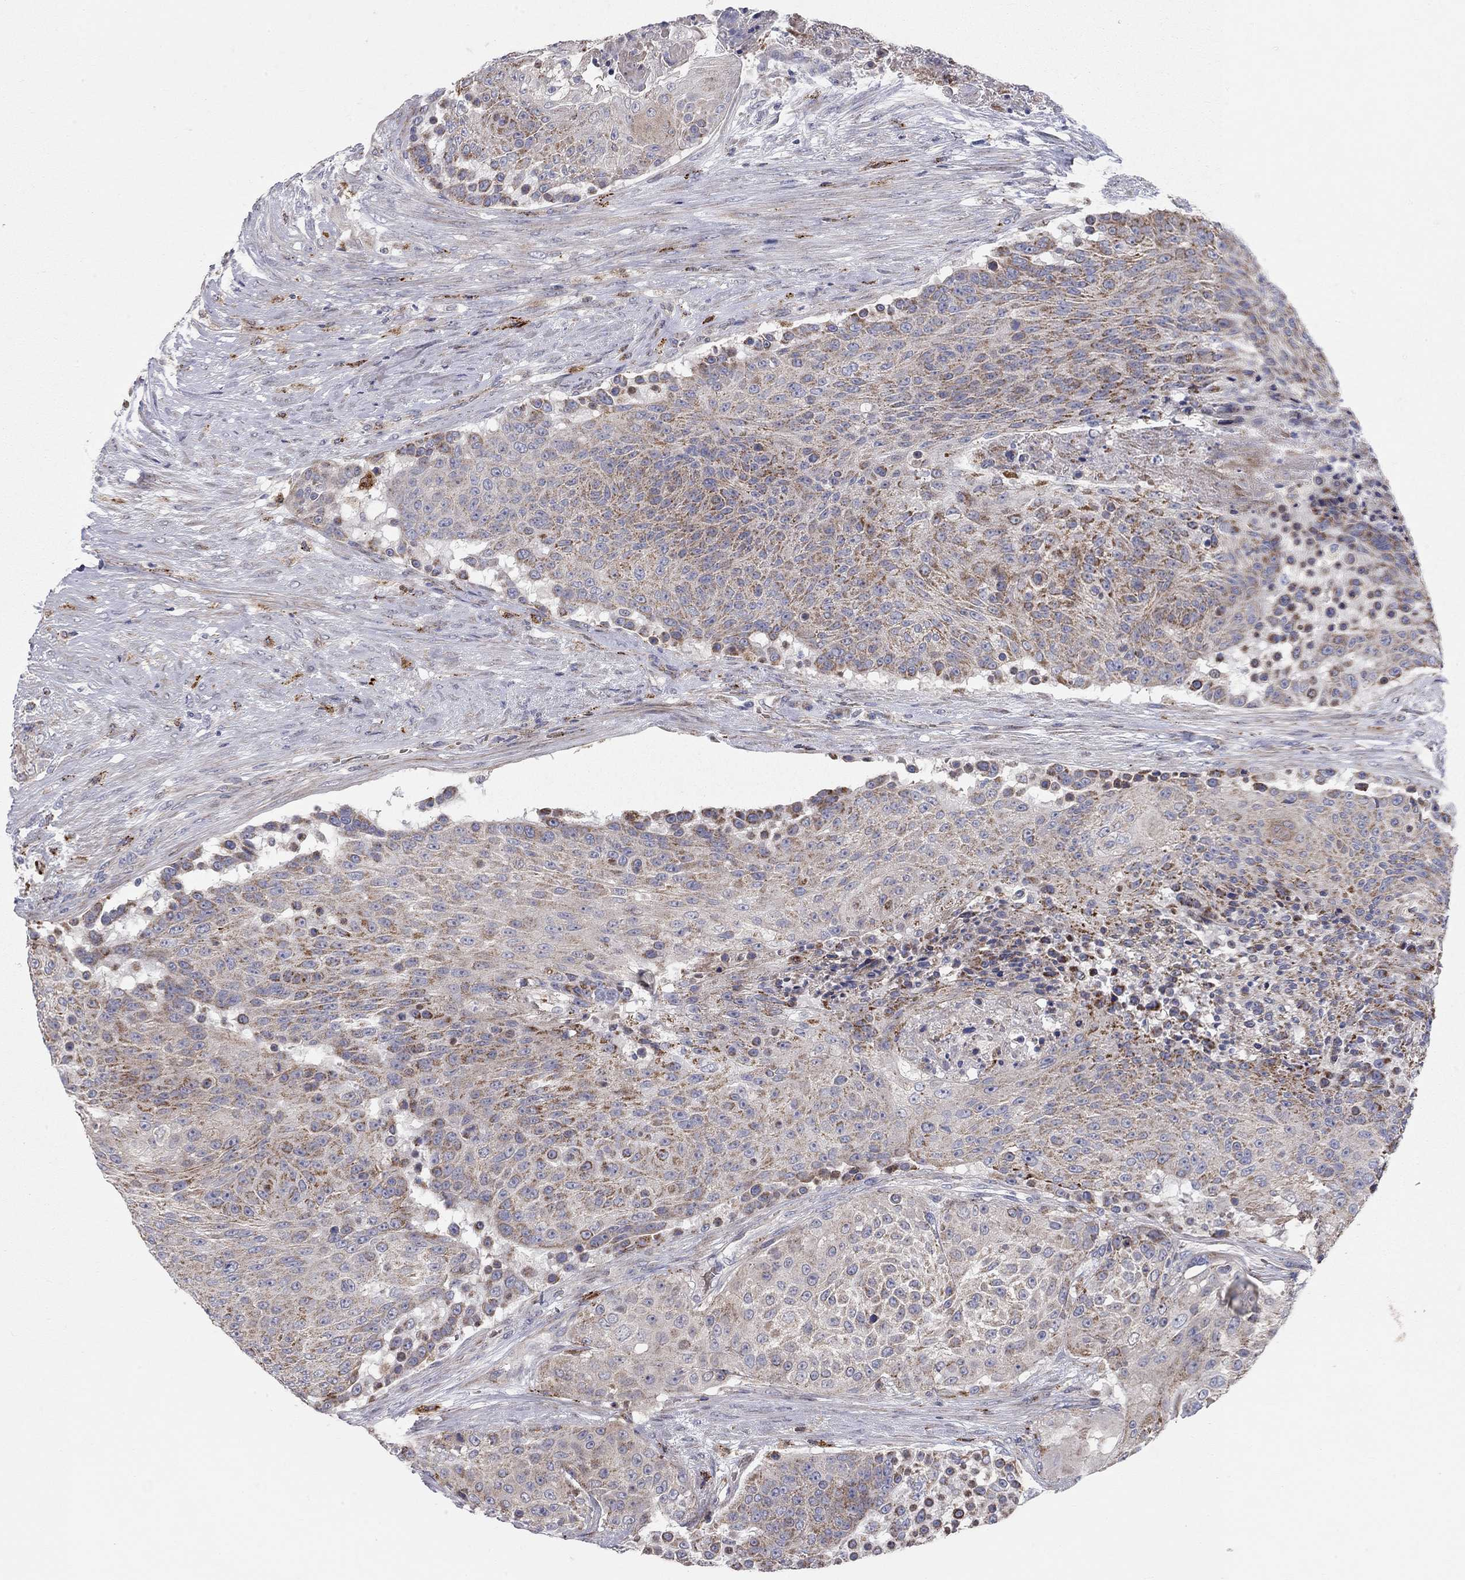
{"staining": {"intensity": "moderate", "quantity": ">75%", "location": "cytoplasmic/membranous"}, "tissue": "urothelial cancer", "cell_type": "Tumor cells", "image_type": "cancer", "snomed": [{"axis": "morphology", "description": "Urothelial carcinoma, High grade"}, {"axis": "topography", "description": "Urinary bladder"}], "caption": "Brown immunohistochemical staining in human urothelial cancer shows moderate cytoplasmic/membranous staining in approximately >75% of tumor cells.", "gene": "KANSL1L", "patient": {"sex": "female", "age": 63}}